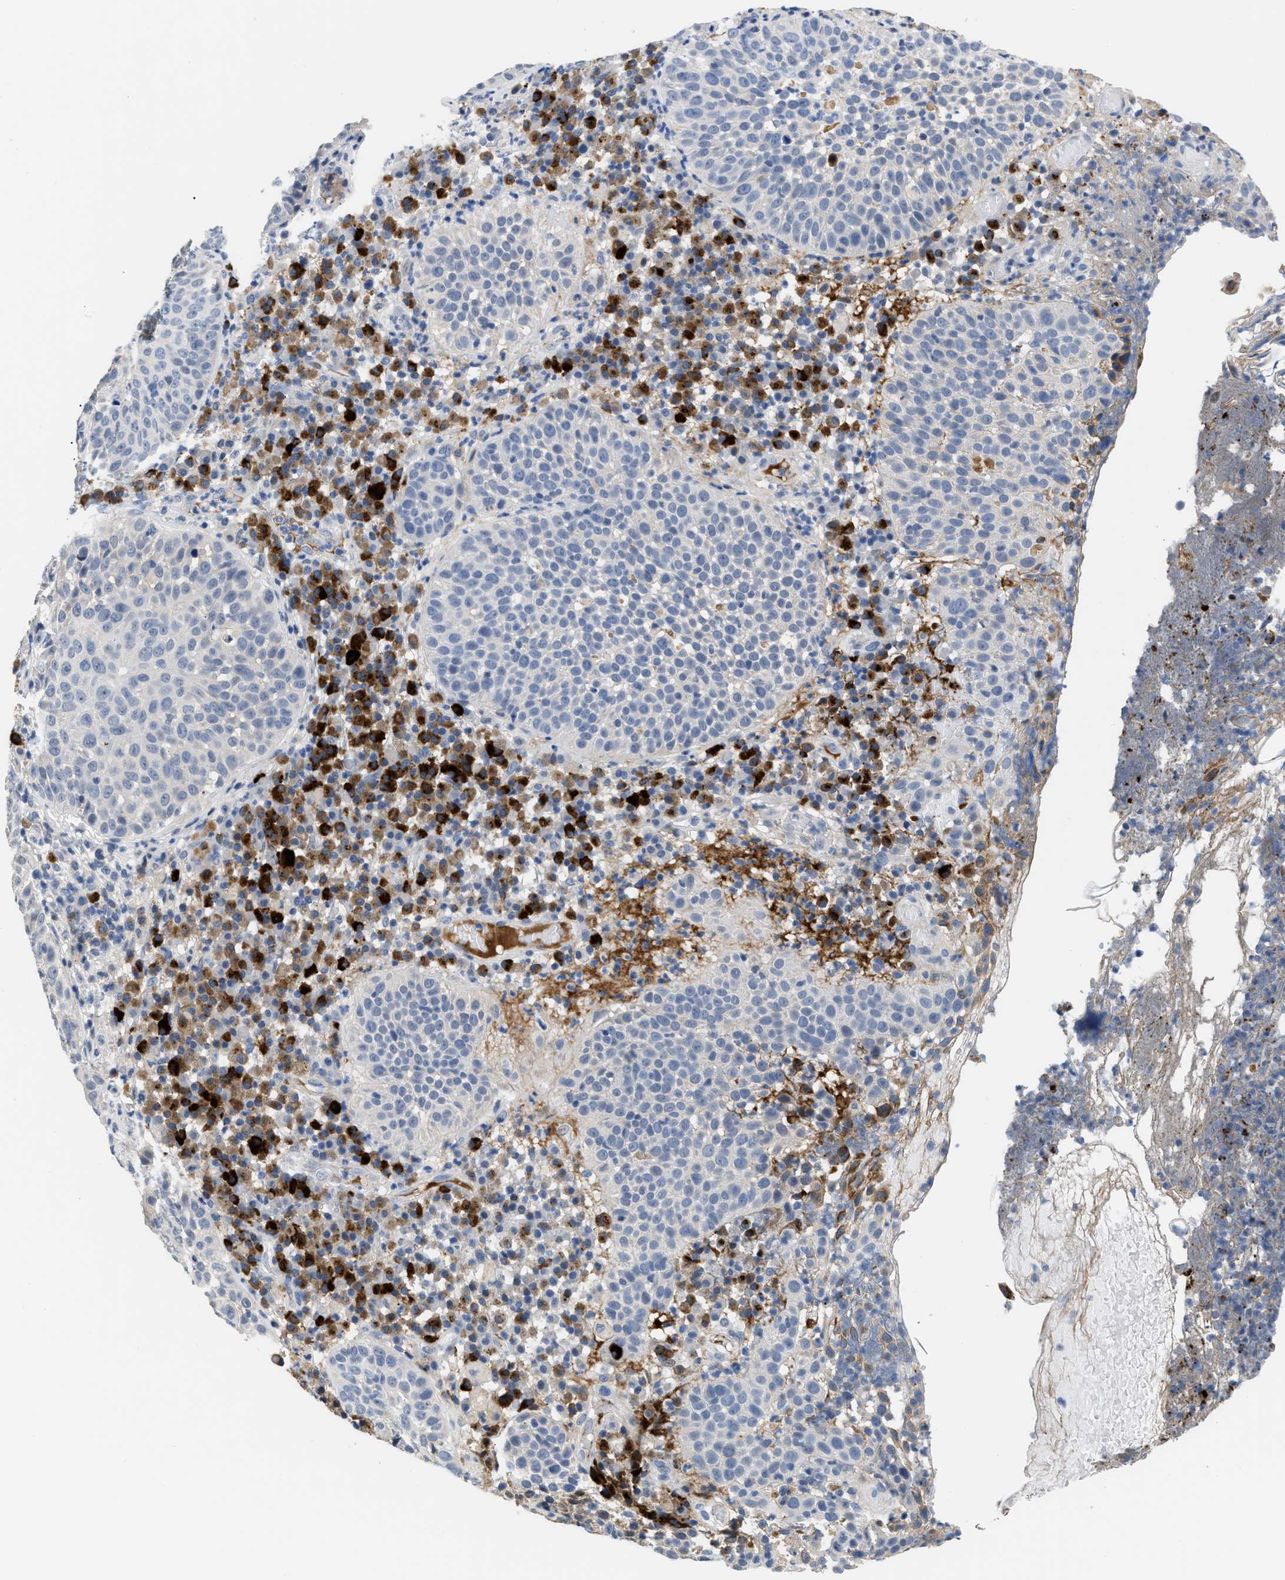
{"staining": {"intensity": "negative", "quantity": "none", "location": "none"}, "tissue": "skin cancer", "cell_type": "Tumor cells", "image_type": "cancer", "snomed": [{"axis": "morphology", "description": "Squamous cell carcinoma in situ, NOS"}, {"axis": "morphology", "description": "Squamous cell carcinoma, NOS"}, {"axis": "topography", "description": "Skin"}], "caption": "Tumor cells are negative for brown protein staining in skin squamous cell carcinoma.", "gene": "OR9K2", "patient": {"sex": "male", "age": 93}}